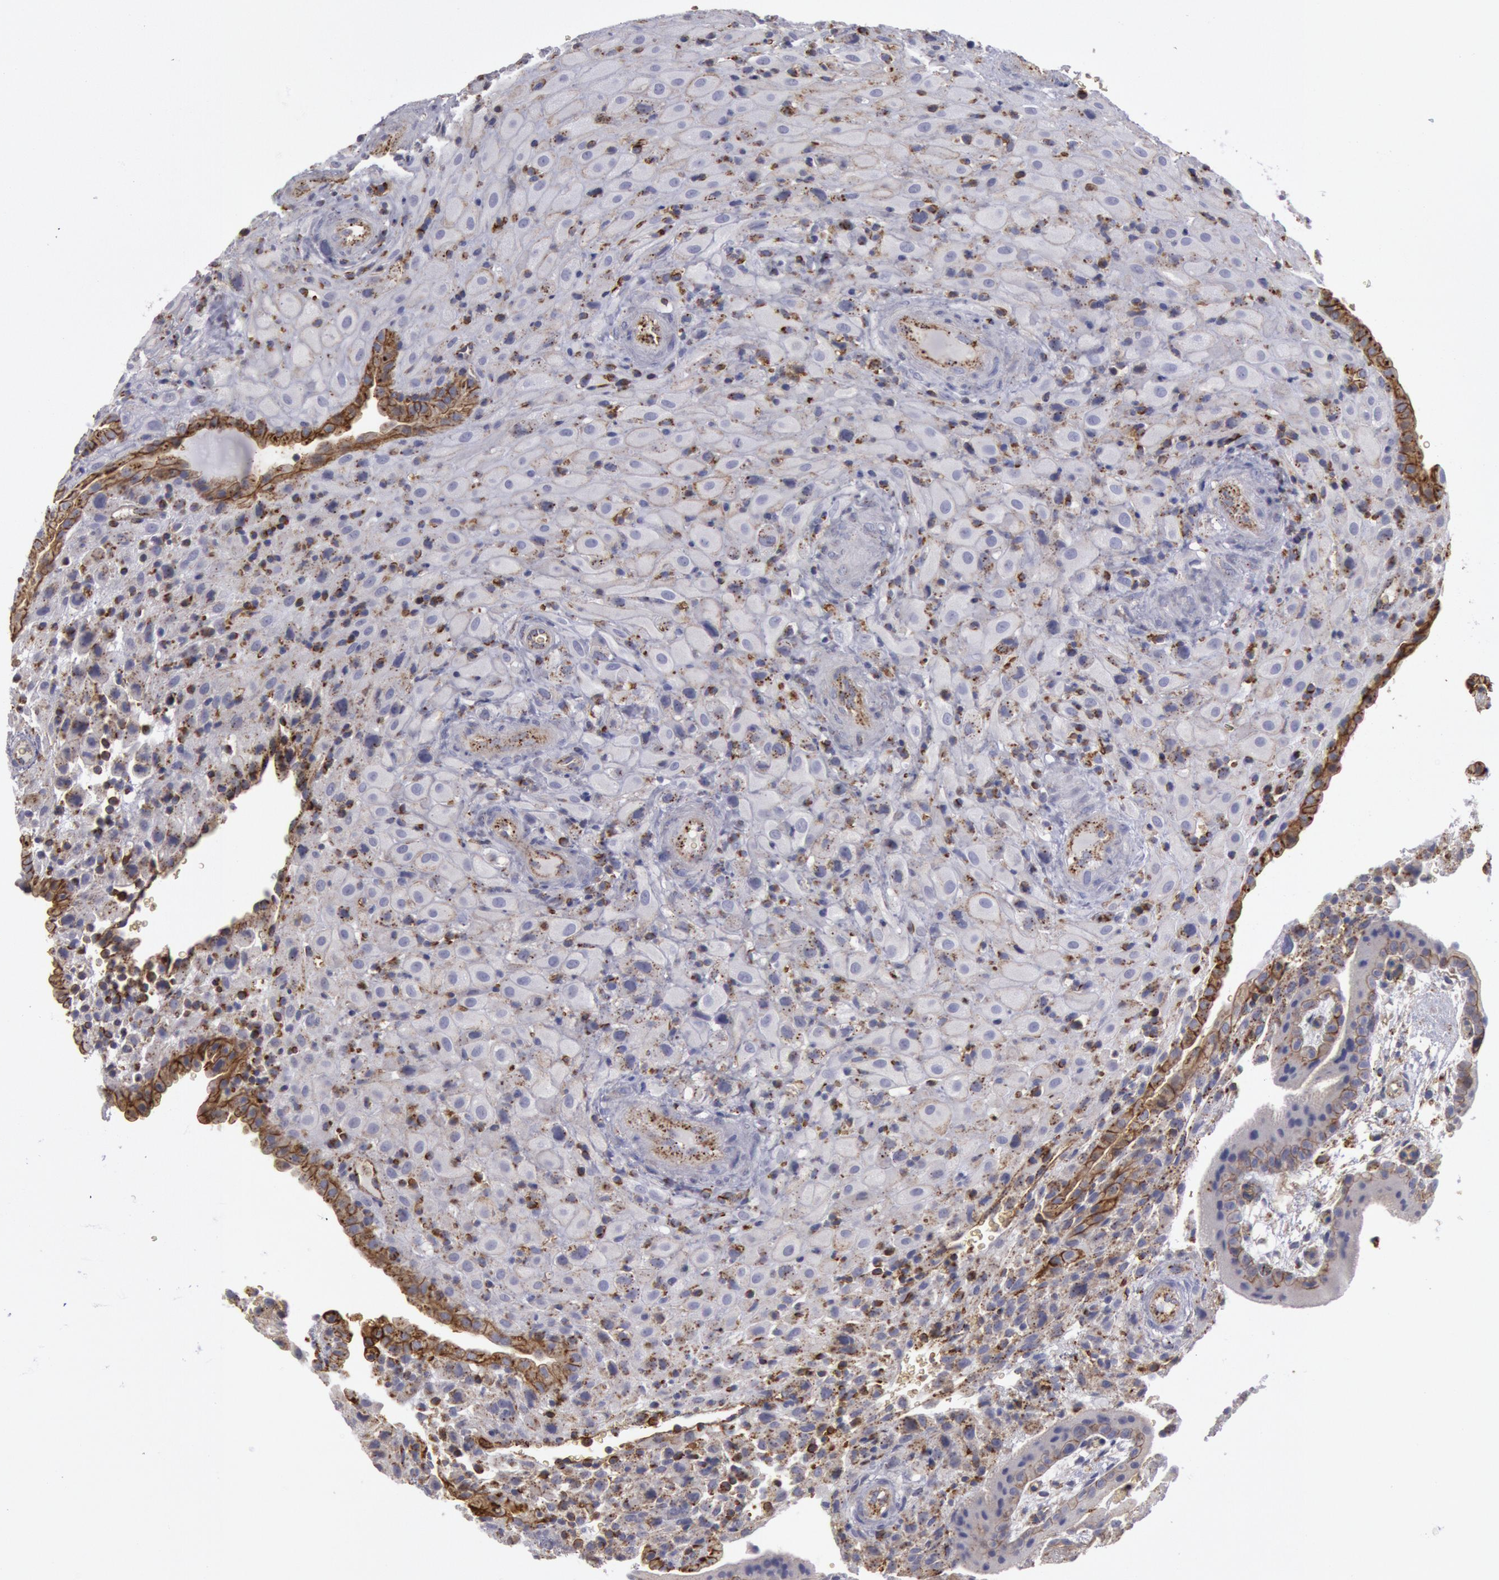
{"staining": {"intensity": "weak", "quantity": "<25%", "location": "cytoplasmic/membranous"}, "tissue": "placenta", "cell_type": "Decidual cells", "image_type": "normal", "snomed": [{"axis": "morphology", "description": "Normal tissue, NOS"}, {"axis": "topography", "description": "Placenta"}], "caption": "IHC image of benign placenta stained for a protein (brown), which demonstrates no expression in decidual cells. (Brightfield microscopy of DAB (3,3'-diaminobenzidine) IHC at high magnification).", "gene": "FLOT1", "patient": {"sex": "female", "age": 19}}